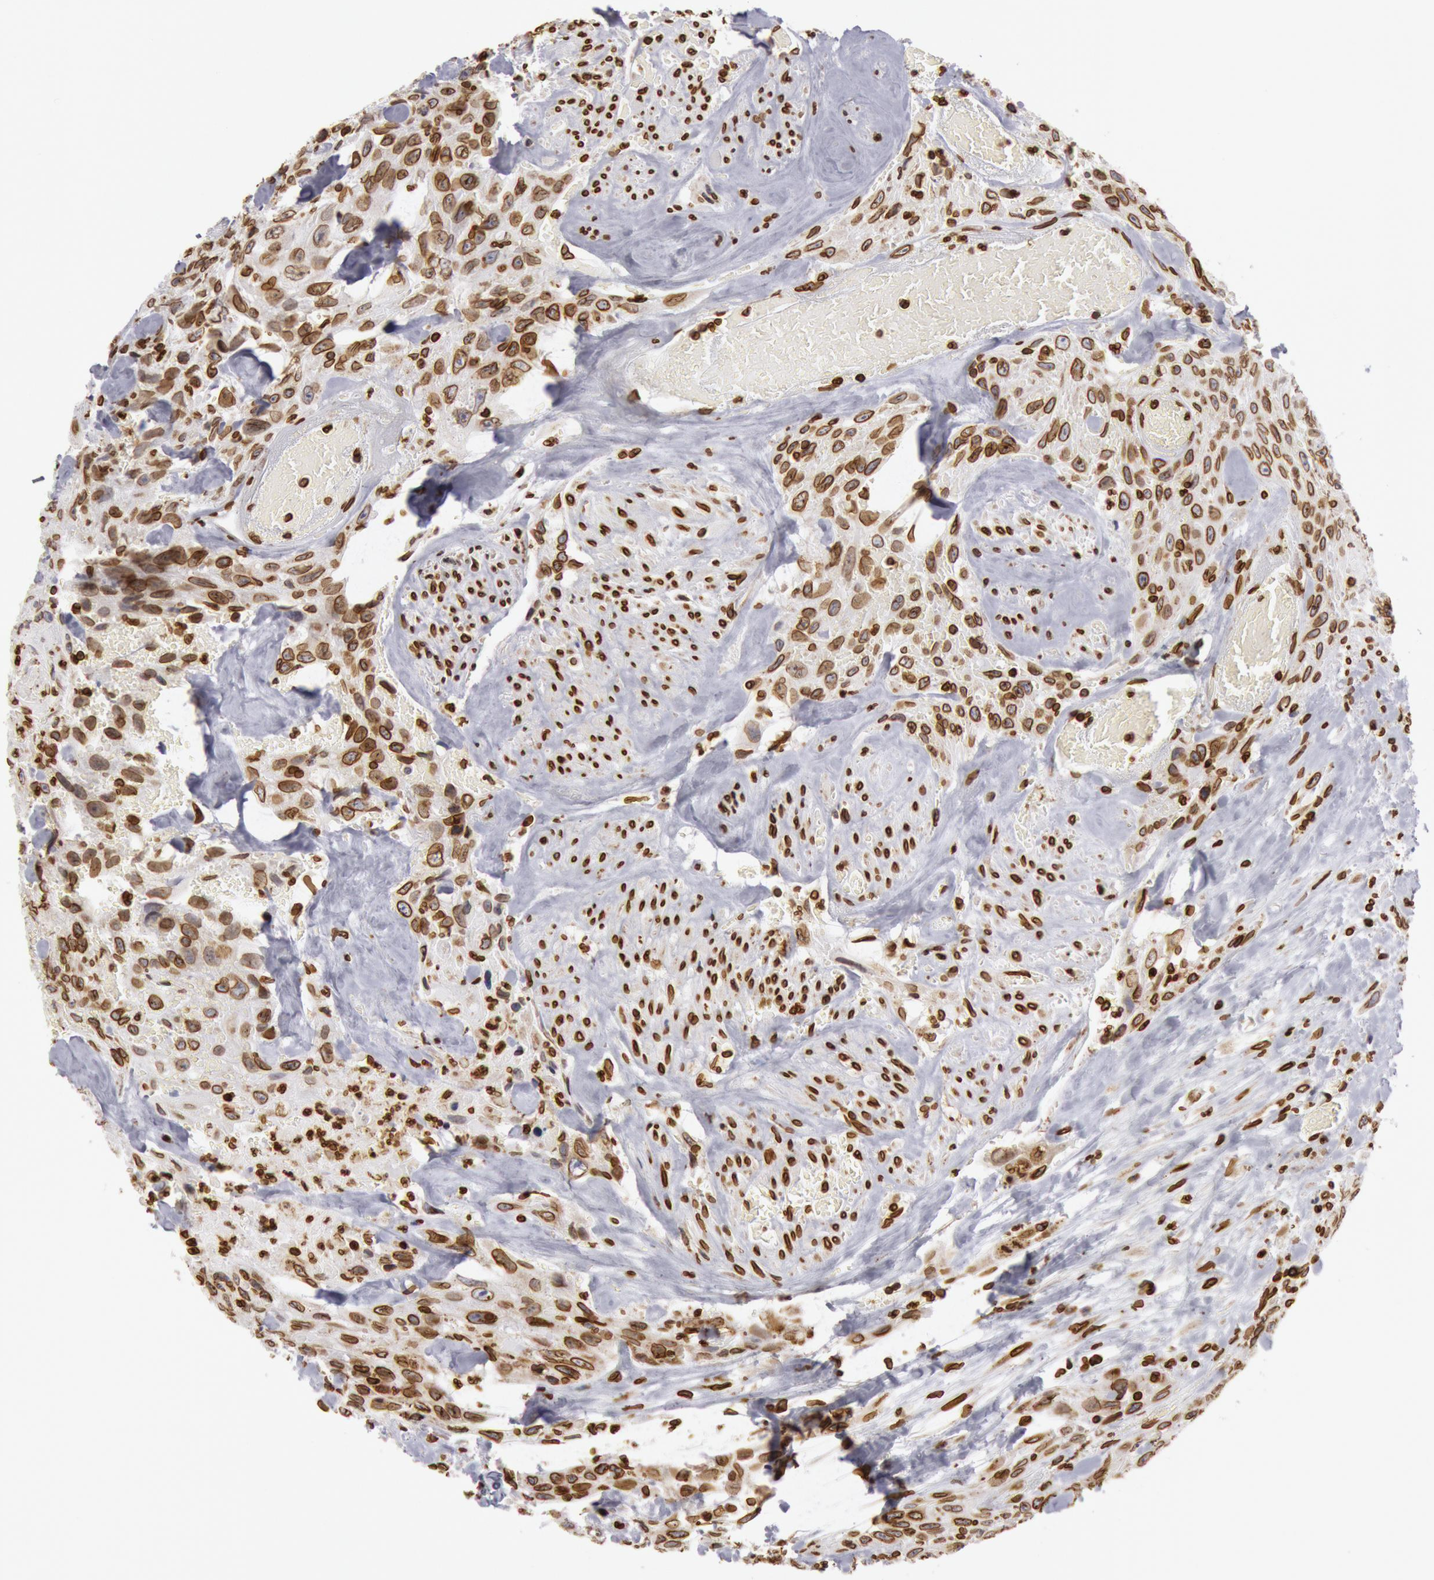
{"staining": {"intensity": "strong", "quantity": ">75%", "location": "cytoplasmic/membranous,nuclear"}, "tissue": "urothelial cancer", "cell_type": "Tumor cells", "image_type": "cancer", "snomed": [{"axis": "morphology", "description": "Urothelial carcinoma, High grade"}, {"axis": "topography", "description": "Urinary bladder"}], "caption": "The histopathology image exhibits staining of urothelial cancer, revealing strong cytoplasmic/membranous and nuclear protein expression (brown color) within tumor cells. The protein is shown in brown color, while the nuclei are stained blue.", "gene": "SUN2", "patient": {"sex": "female", "age": 84}}